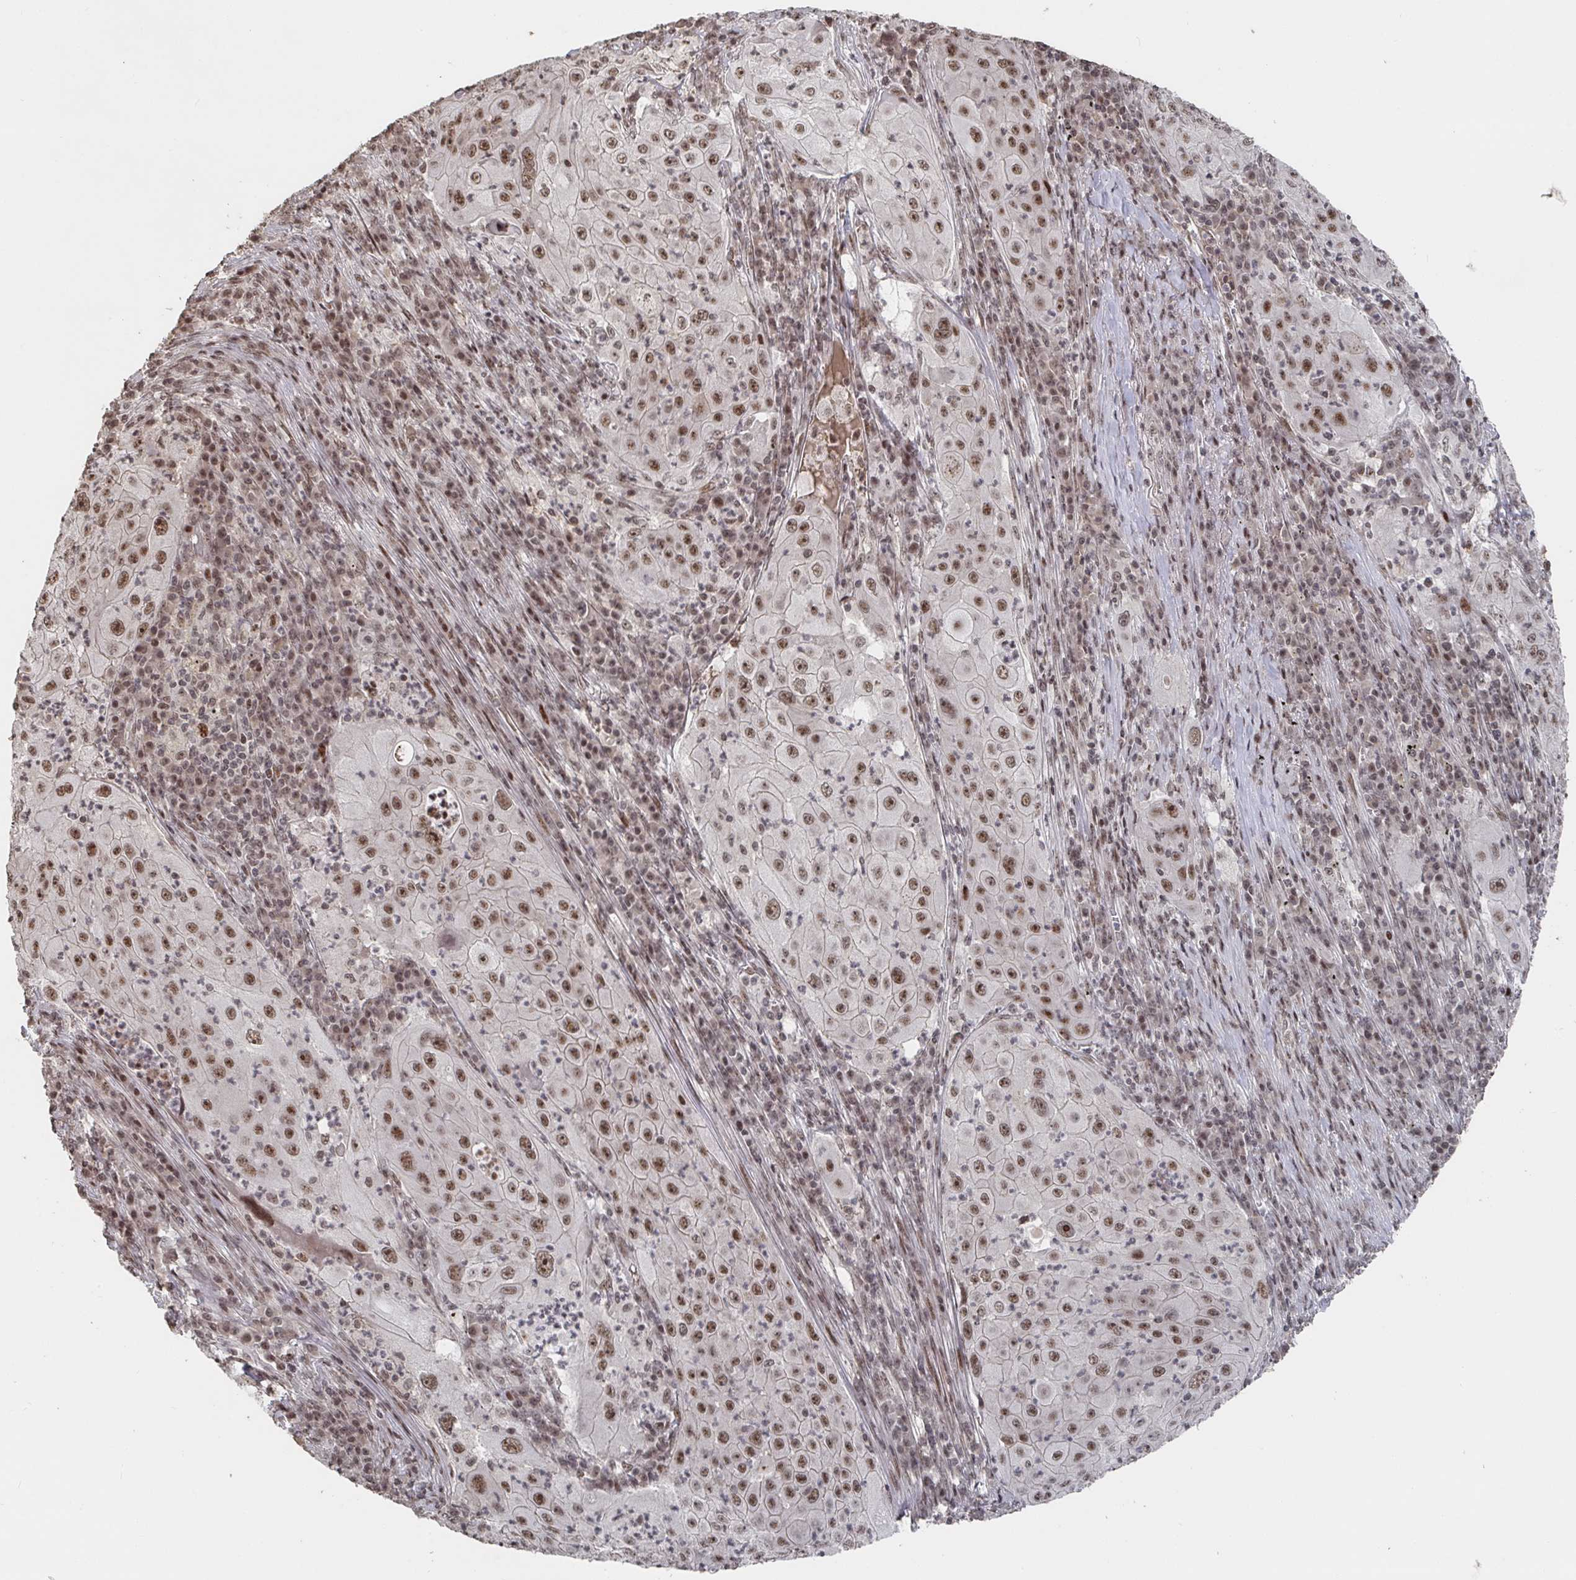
{"staining": {"intensity": "moderate", "quantity": ">75%", "location": "nuclear"}, "tissue": "lung cancer", "cell_type": "Tumor cells", "image_type": "cancer", "snomed": [{"axis": "morphology", "description": "Squamous cell carcinoma, NOS"}, {"axis": "topography", "description": "Lung"}], "caption": "A photomicrograph of lung cancer (squamous cell carcinoma) stained for a protein demonstrates moderate nuclear brown staining in tumor cells.", "gene": "ZDHHC12", "patient": {"sex": "female", "age": 59}}